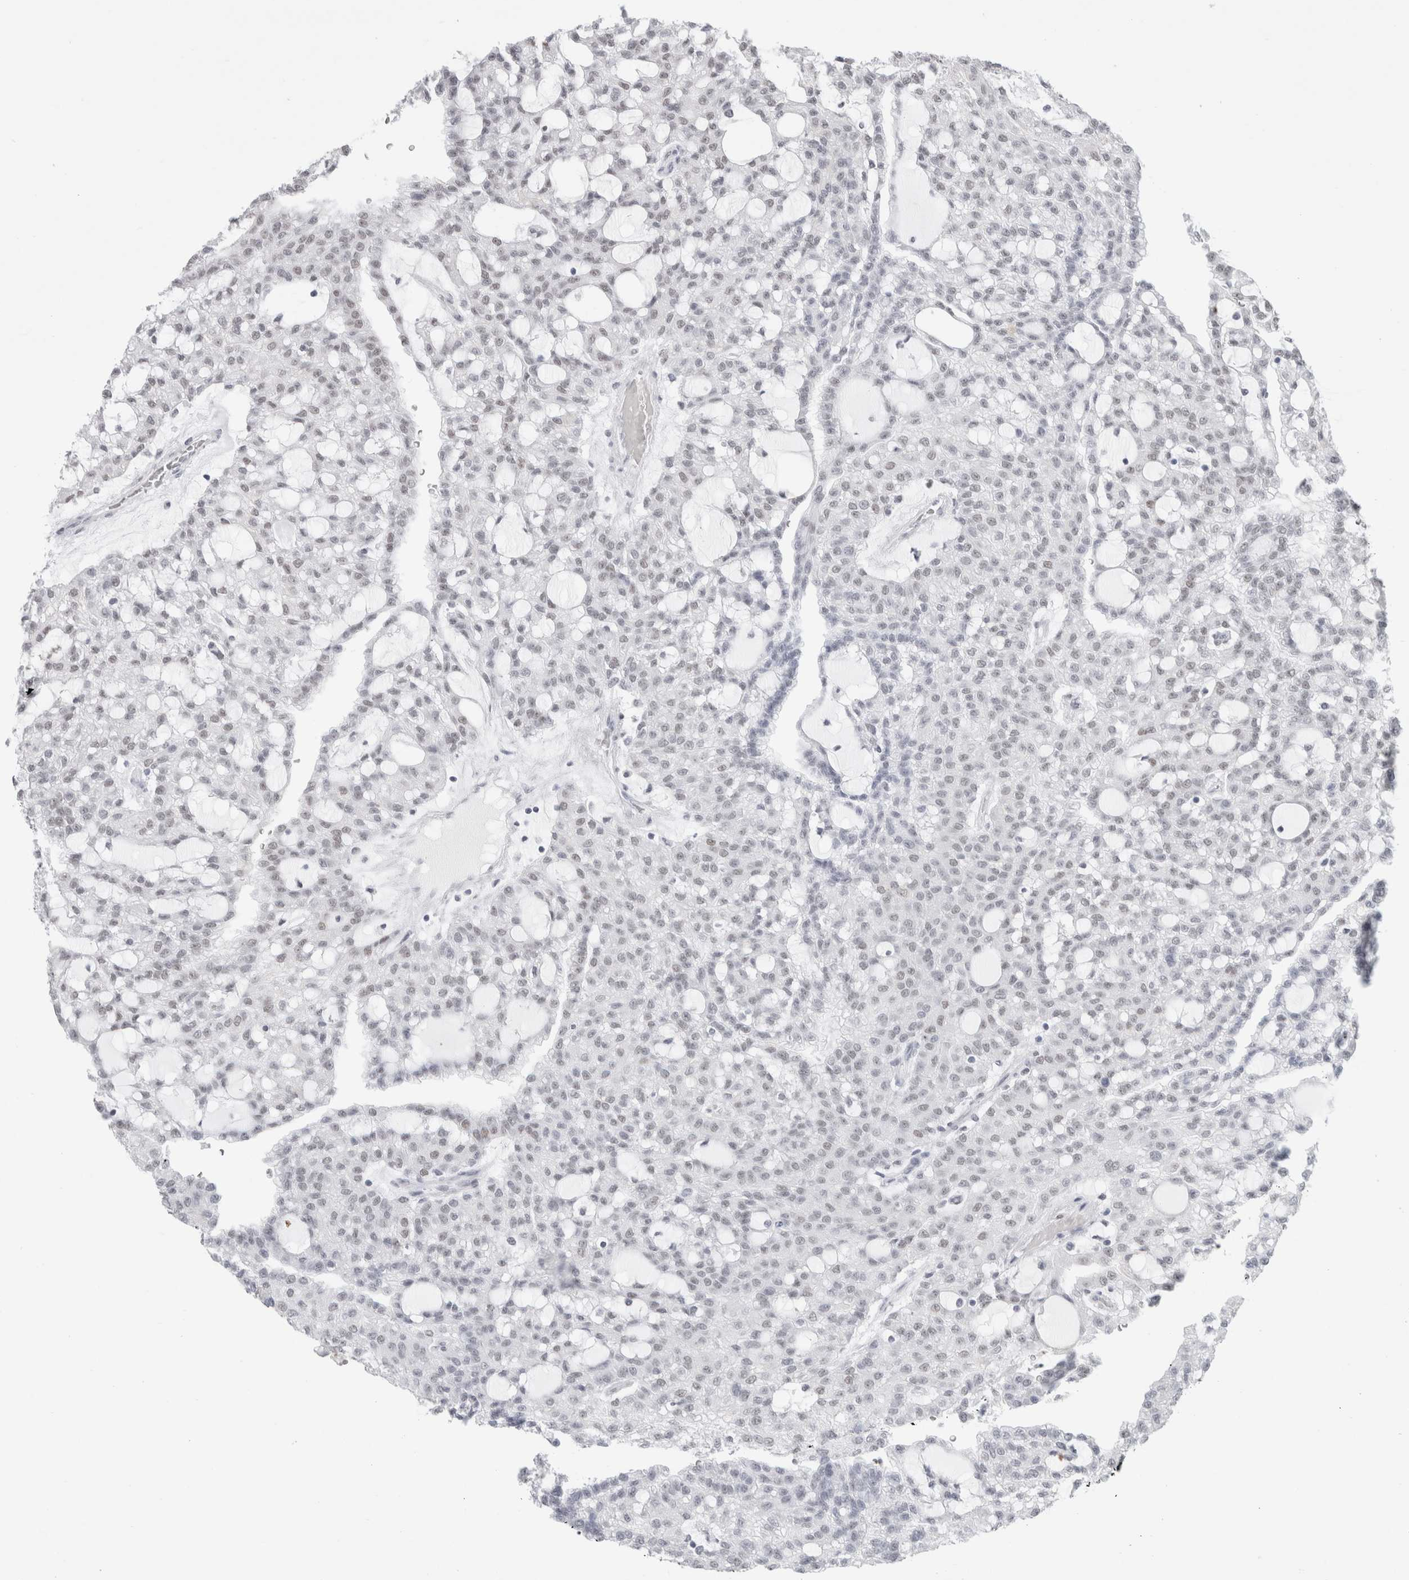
{"staining": {"intensity": "negative", "quantity": "none", "location": "none"}, "tissue": "renal cancer", "cell_type": "Tumor cells", "image_type": "cancer", "snomed": [{"axis": "morphology", "description": "Adenocarcinoma, NOS"}, {"axis": "topography", "description": "Kidney"}], "caption": "IHC of human renal cancer reveals no staining in tumor cells. (Brightfield microscopy of DAB immunohistochemistry at high magnification).", "gene": "SMARCC1", "patient": {"sex": "male", "age": 63}}